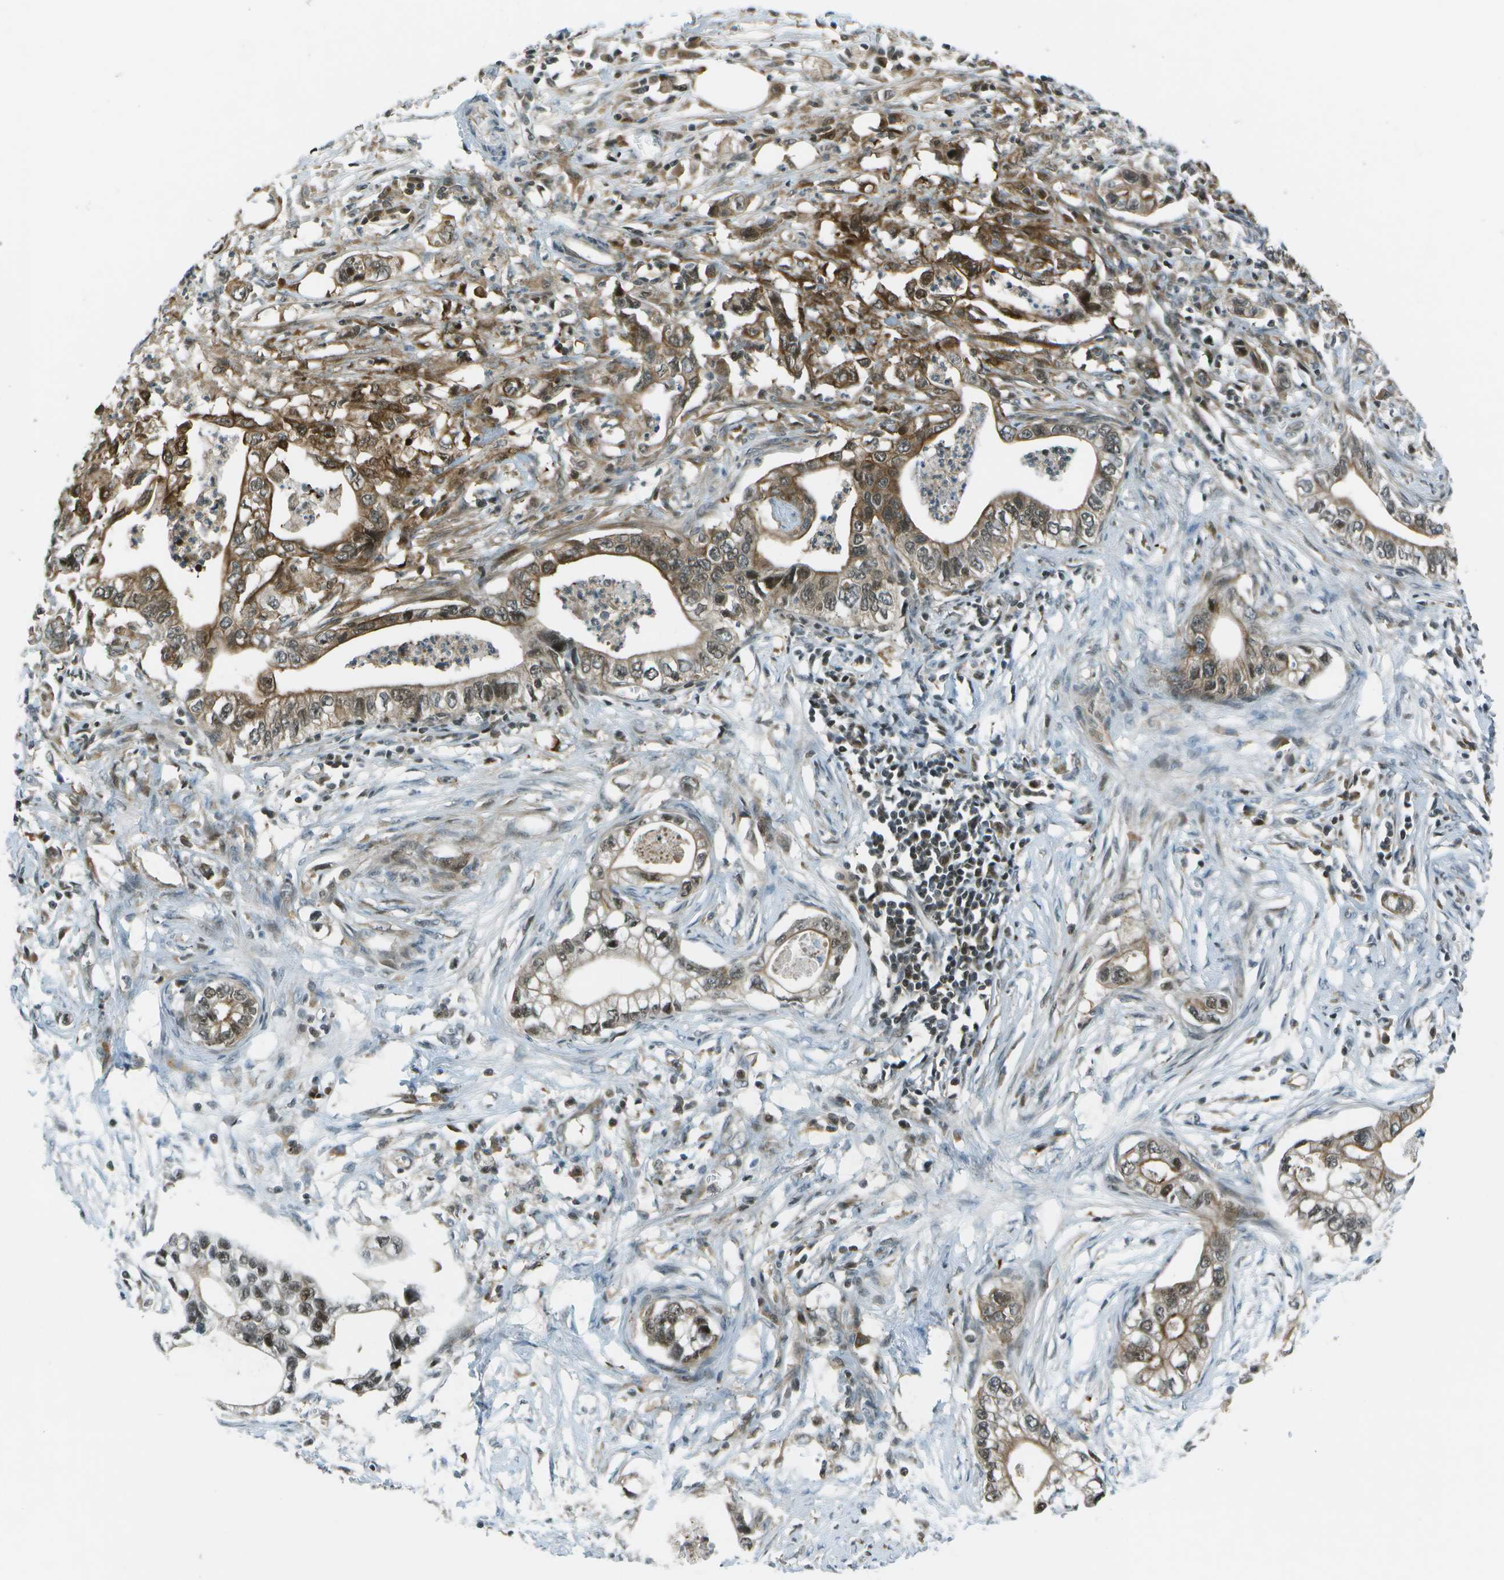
{"staining": {"intensity": "moderate", "quantity": ">75%", "location": "cytoplasmic/membranous"}, "tissue": "pancreatic cancer", "cell_type": "Tumor cells", "image_type": "cancer", "snomed": [{"axis": "morphology", "description": "Adenocarcinoma, NOS"}, {"axis": "topography", "description": "Pancreas"}], "caption": "Human pancreatic cancer (adenocarcinoma) stained with a brown dye shows moderate cytoplasmic/membranous positive staining in about >75% of tumor cells.", "gene": "TMEM19", "patient": {"sex": "male", "age": 56}}